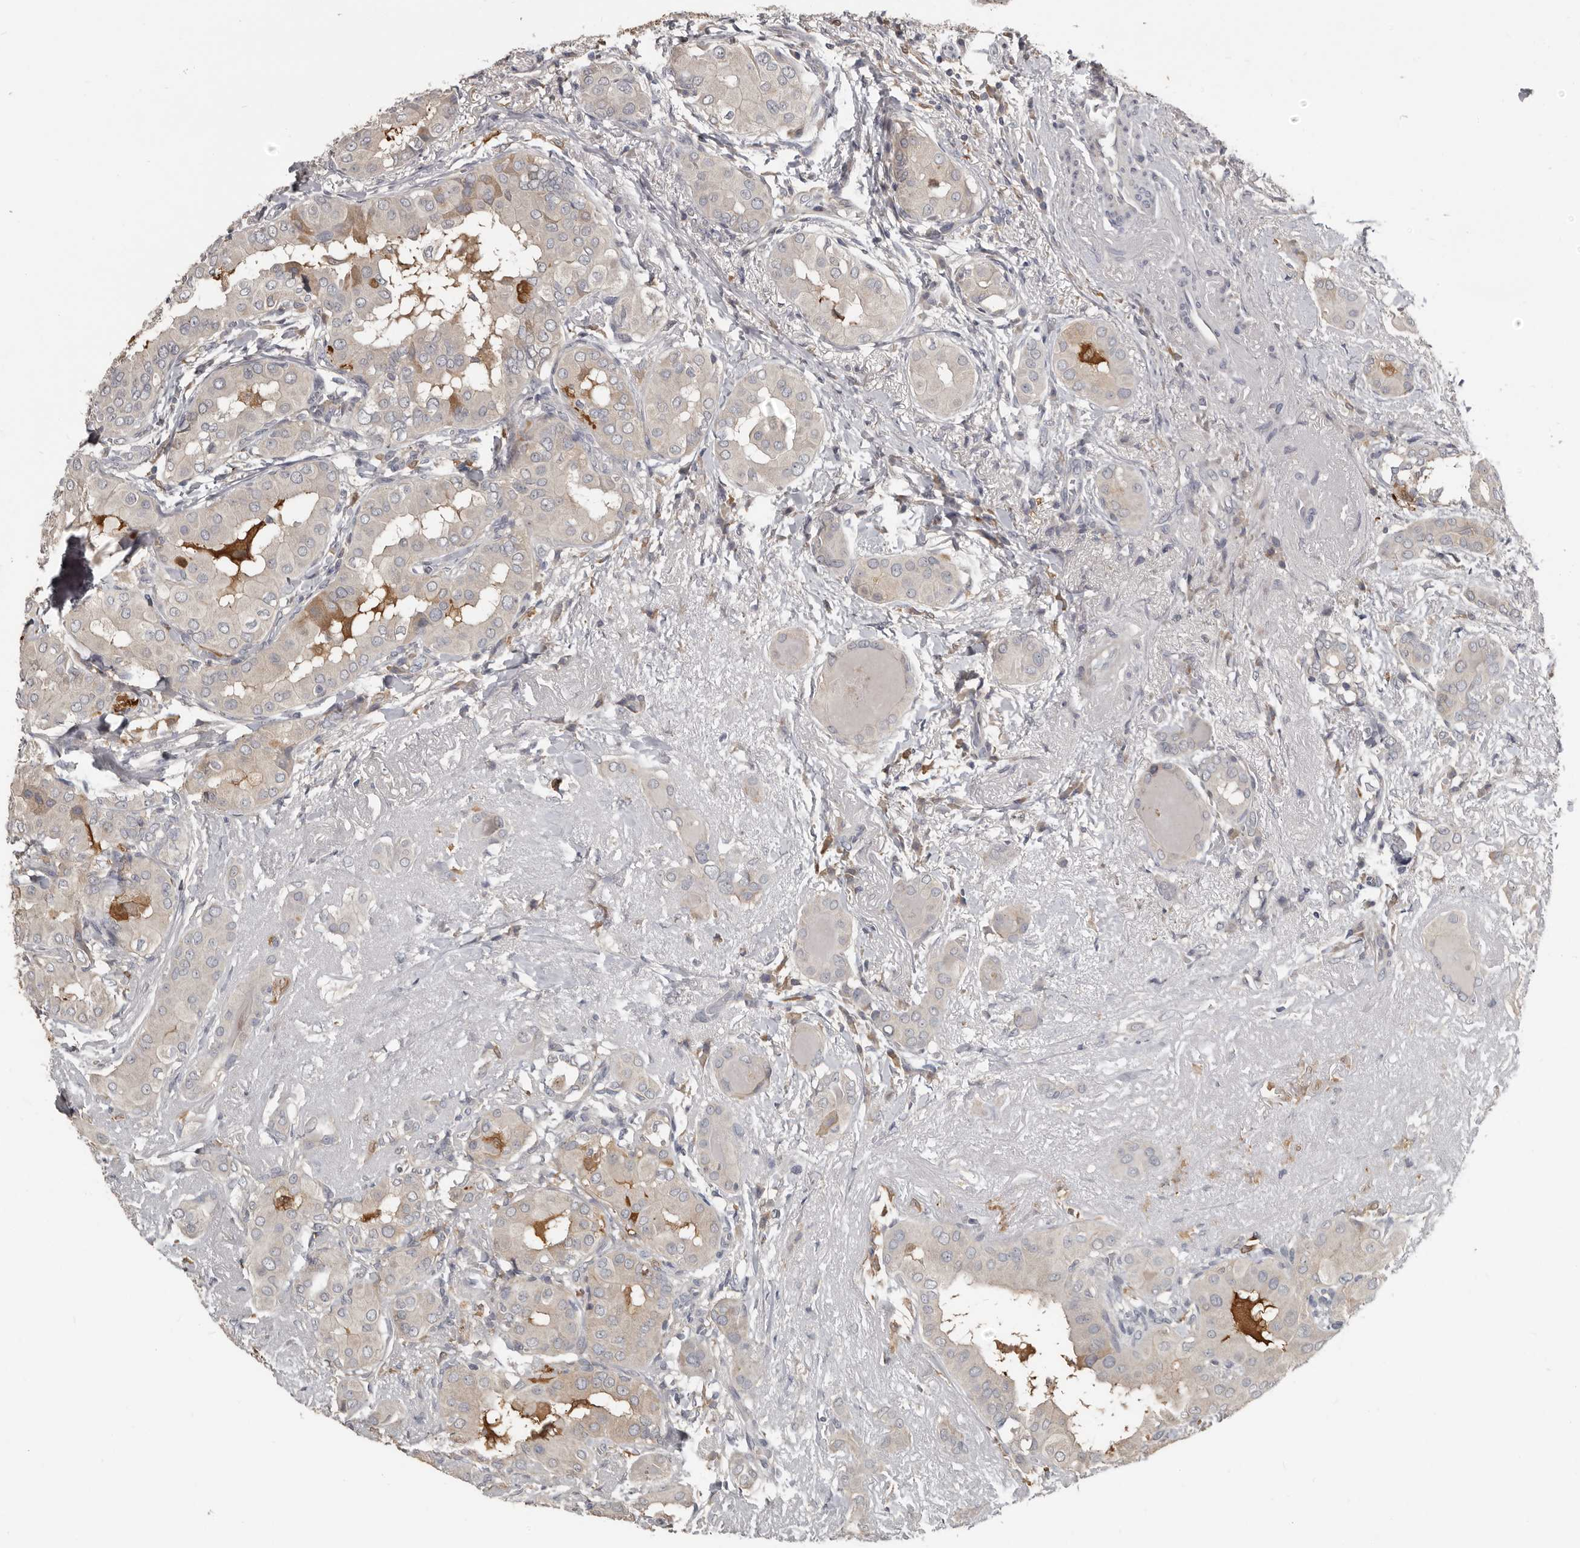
{"staining": {"intensity": "negative", "quantity": "none", "location": "none"}, "tissue": "thyroid cancer", "cell_type": "Tumor cells", "image_type": "cancer", "snomed": [{"axis": "morphology", "description": "Papillary adenocarcinoma, NOS"}, {"axis": "topography", "description": "Thyroid gland"}], "caption": "Photomicrograph shows no significant protein staining in tumor cells of thyroid cancer (papillary adenocarcinoma).", "gene": "KCNJ8", "patient": {"sex": "male", "age": 33}}